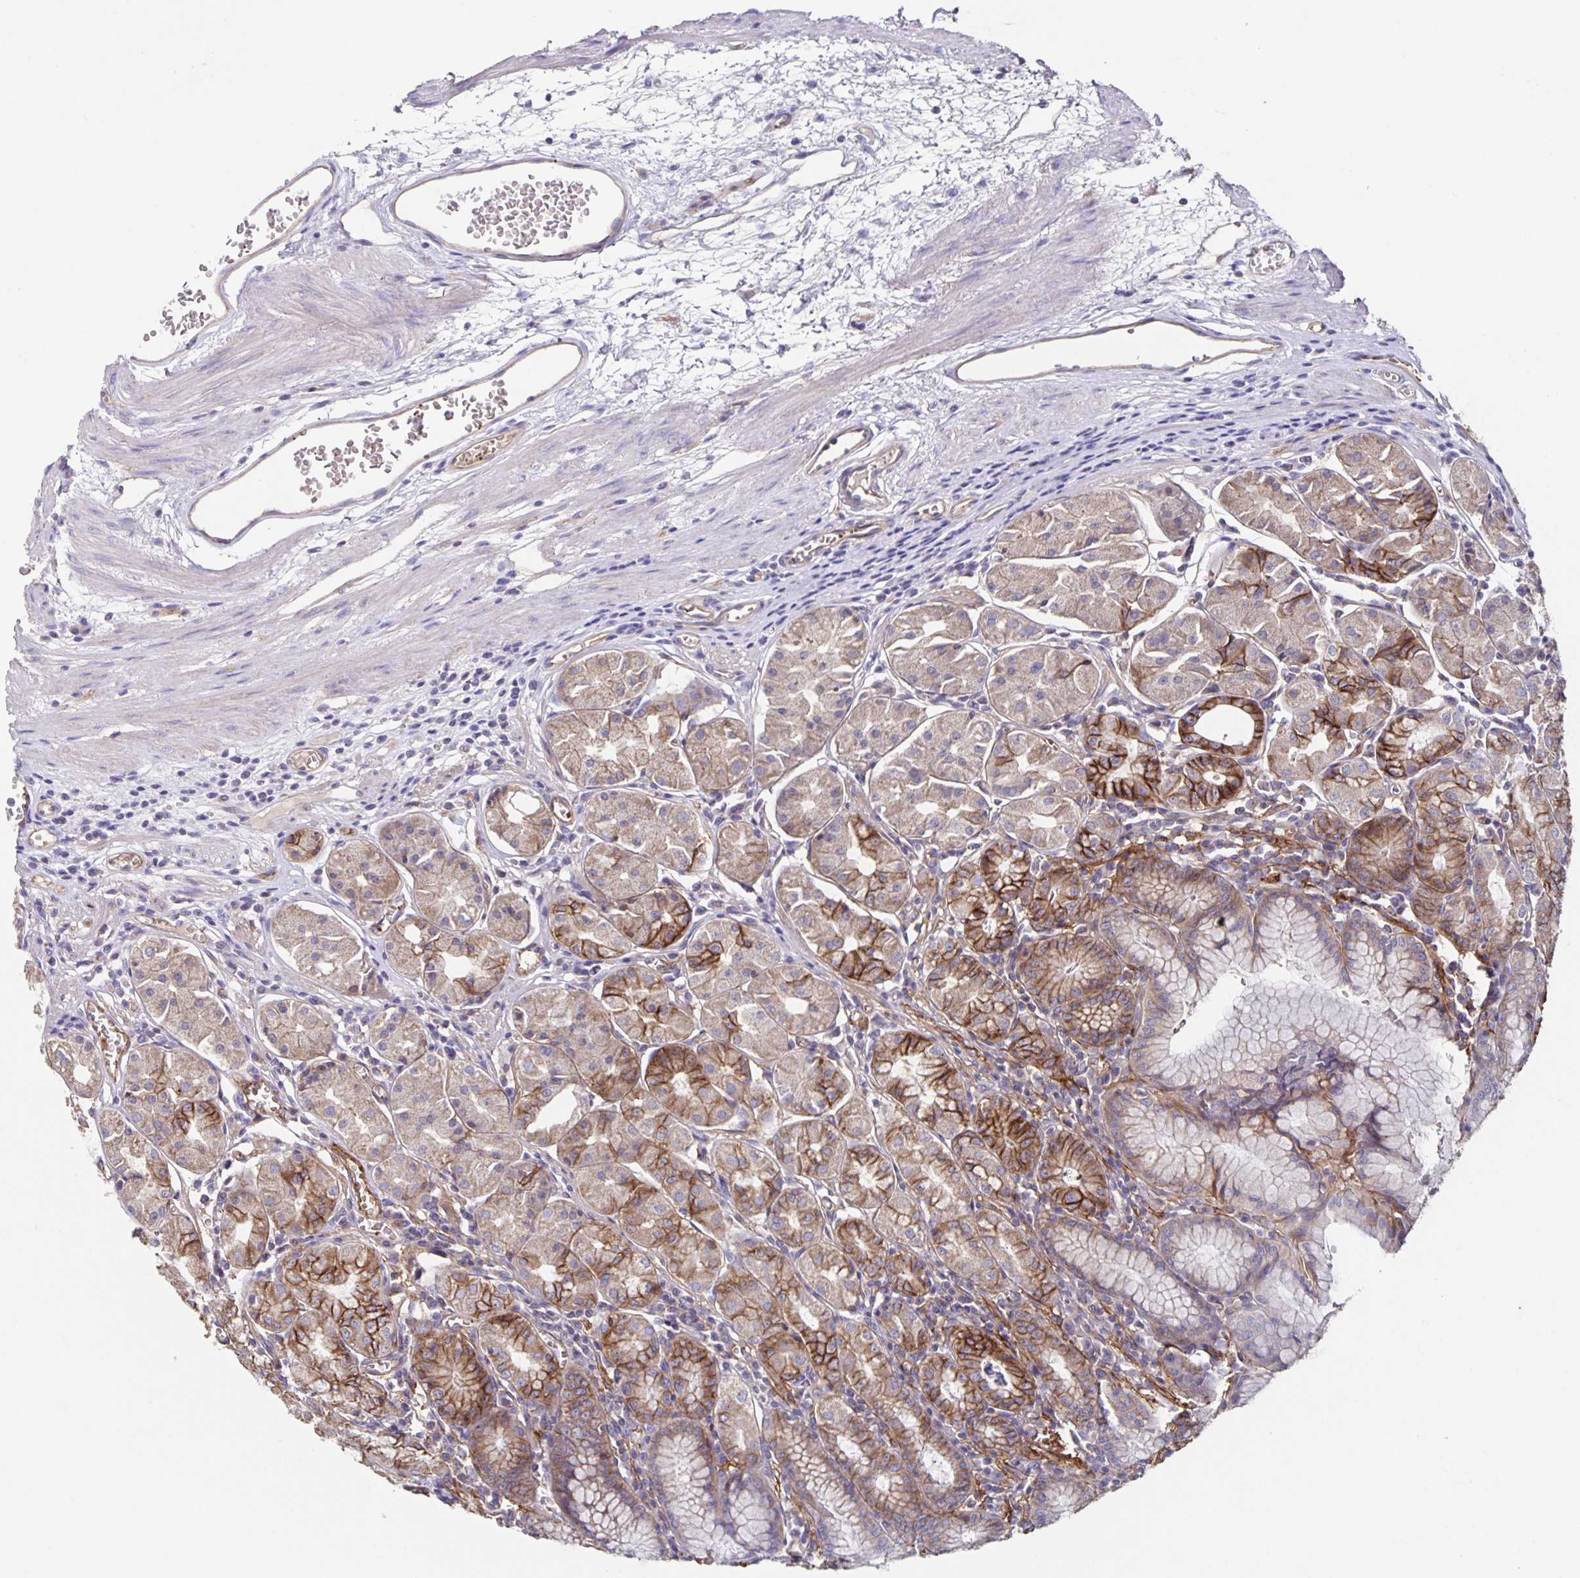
{"staining": {"intensity": "strong", "quantity": "25%-75%", "location": "cytoplasmic/membranous"}, "tissue": "stomach", "cell_type": "Glandular cells", "image_type": "normal", "snomed": [{"axis": "morphology", "description": "Normal tissue, NOS"}, {"axis": "topography", "description": "Stomach"}], "caption": "Glandular cells reveal strong cytoplasmic/membranous staining in about 25%-75% of cells in normal stomach. The protein is shown in brown color, while the nuclei are stained blue.", "gene": "ITGA2", "patient": {"sex": "male", "age": 55}}